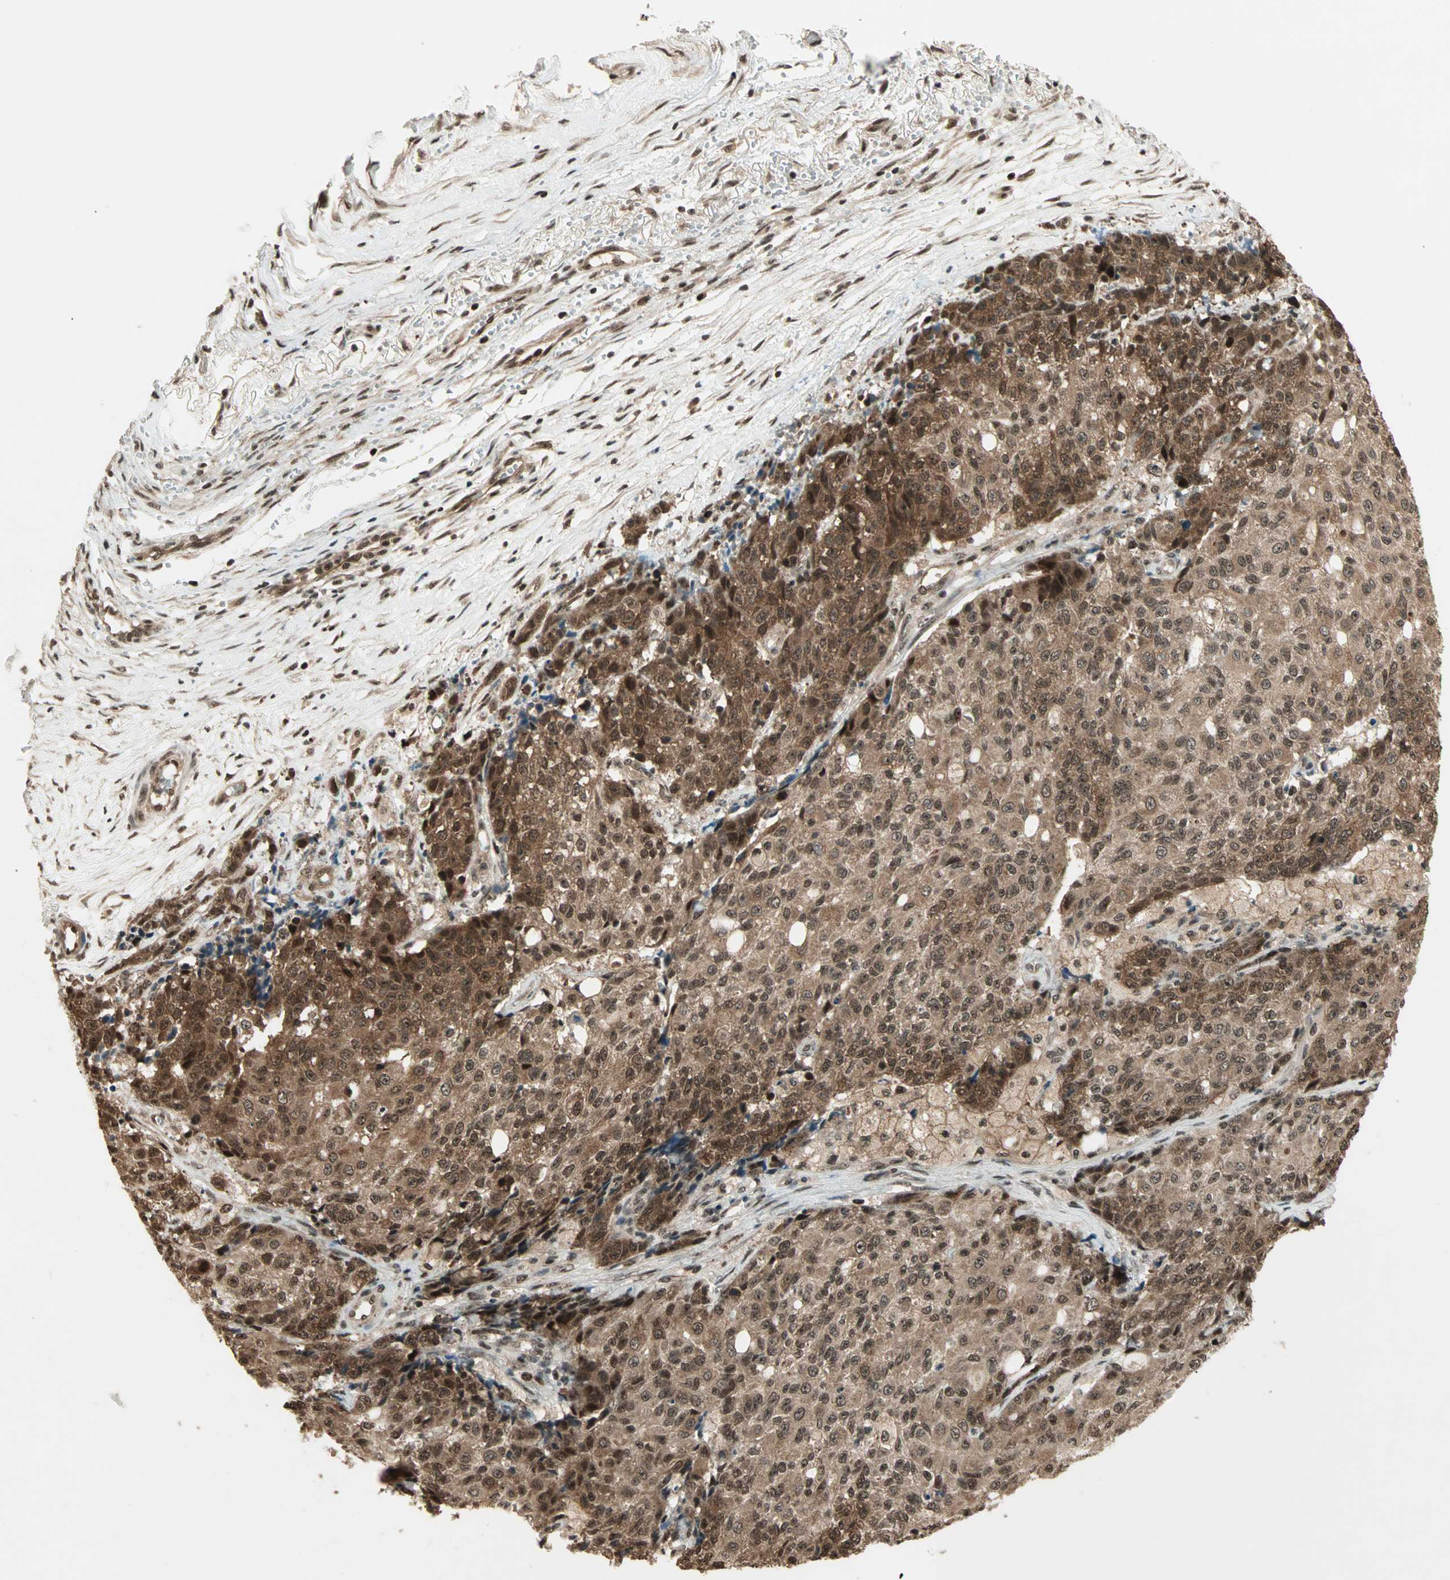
{"staining": {"intensity": "strong", "quantity": ">75%", "location": "cytoplasmic/membranous,nuclear"}, "tissue": "ovarian cancer", "cell_type": "Tumor cells", "image_type": "cancer", "snomed": [{"axis": "morphology", "description": "Carcinoma, endometroid"}, {"axis": "topography", "description": "Ovary"}], "caption": "An immunohistochemistry (IHC) micrograph of tumor tissue is shown. Protein staining in brown highlights strong cytoplasmic/membranous and nuclear positivity in ovarian cancer within tumor cells.", "gene": "ZNF44", "patient": {"sex": "female", "age": 42}}